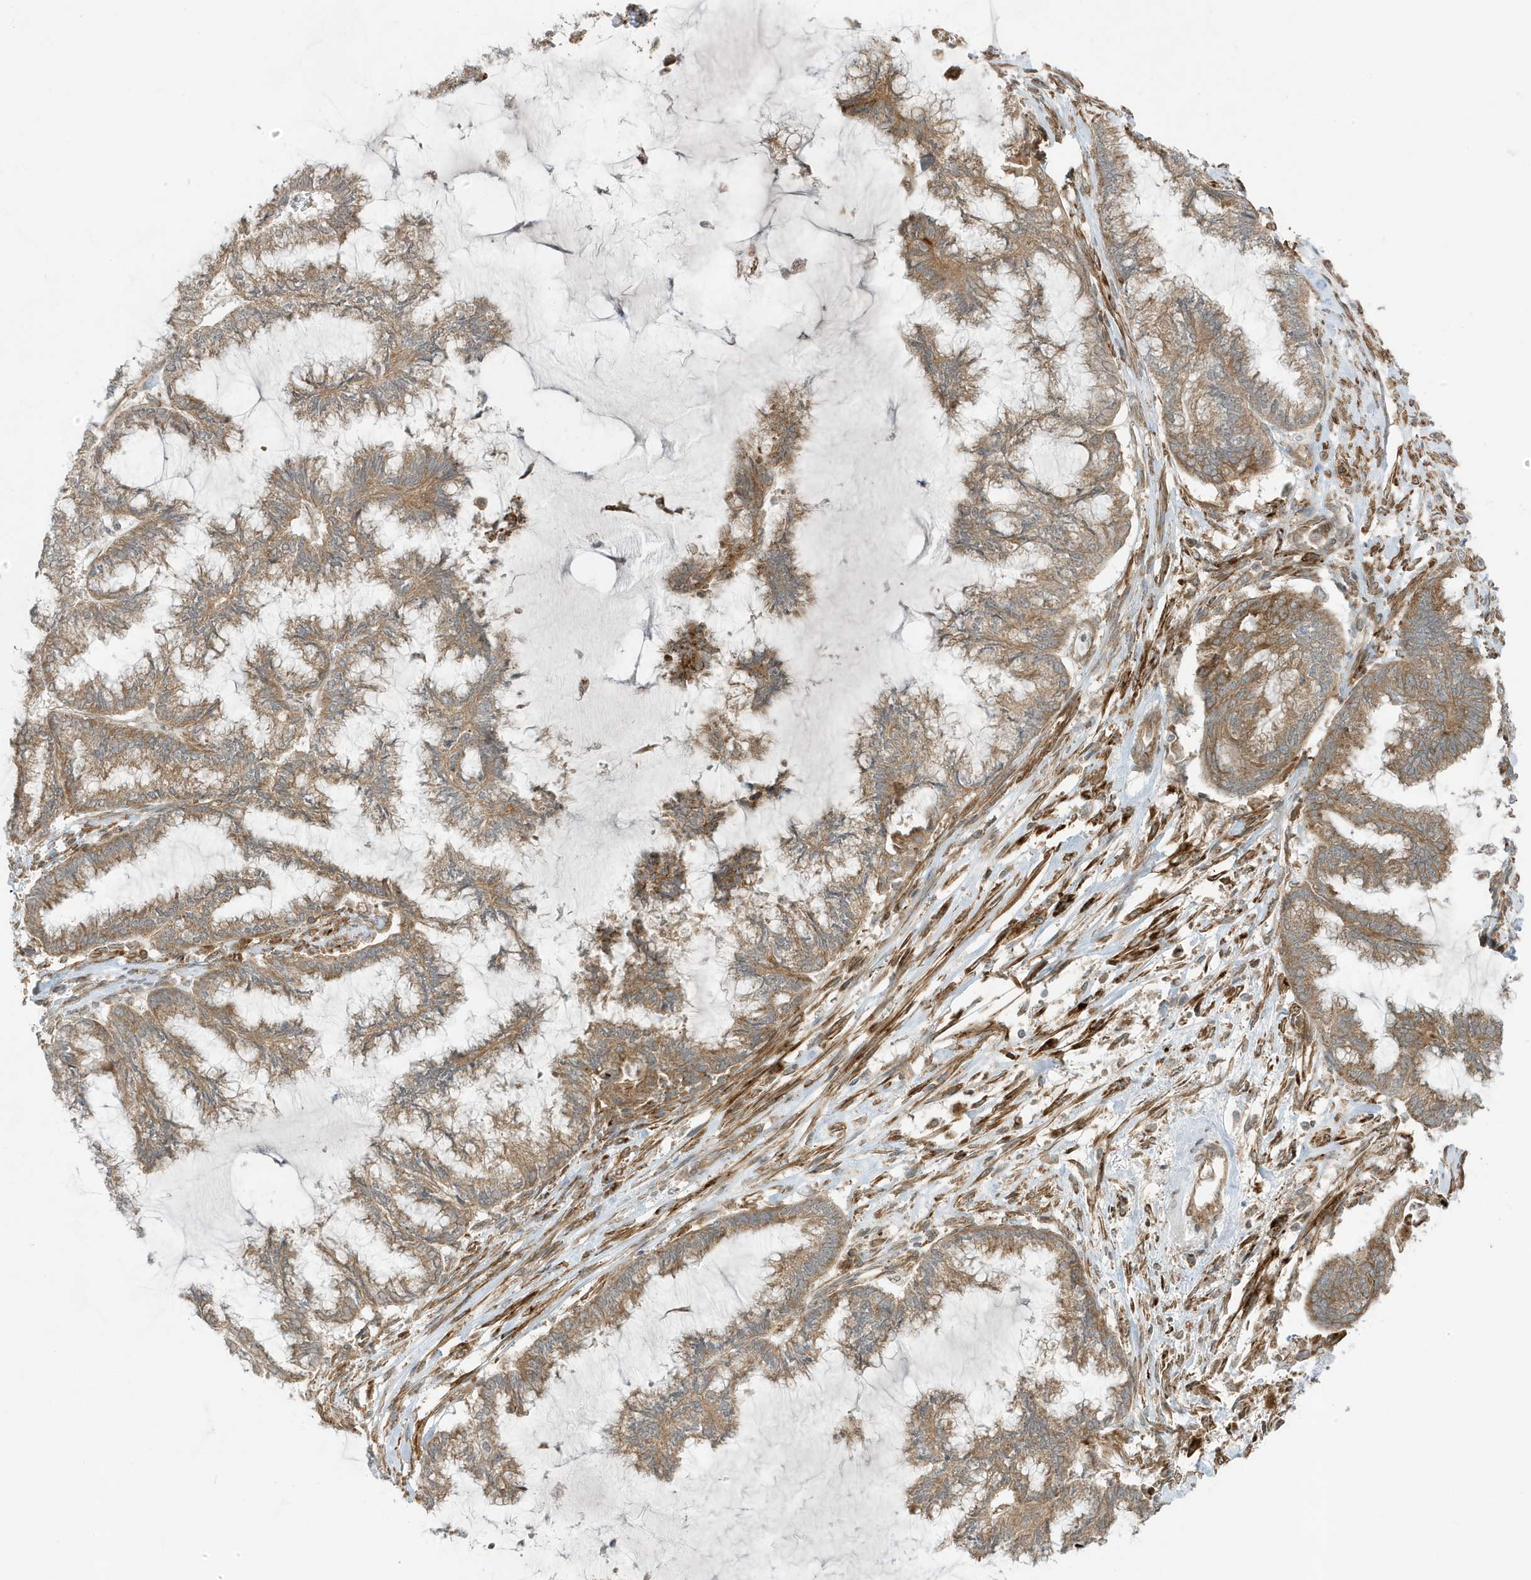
{"staining": {"intensity": "moderate", "quantity": ">75%", "location": "cytoplasmic/membranous"}, "tissue": "endometrial cancer", "cell_type": "Tumor cells", "image_type": "cancer", "snomed": [{"axis": "morphology", "description": "Adenocarcinoma, NOS"}, {"axis": "topography", "description": "Endometrium"}], "caption": "About >75% of tumor cells in human endometrial cancer (adenocarcinoma) display moderate cytoplasmic/membranous protein staining as visualized by brown immunohistochemical staining.", "gene": "DHX36", "patient": {"sex": "female", "age": 86}}